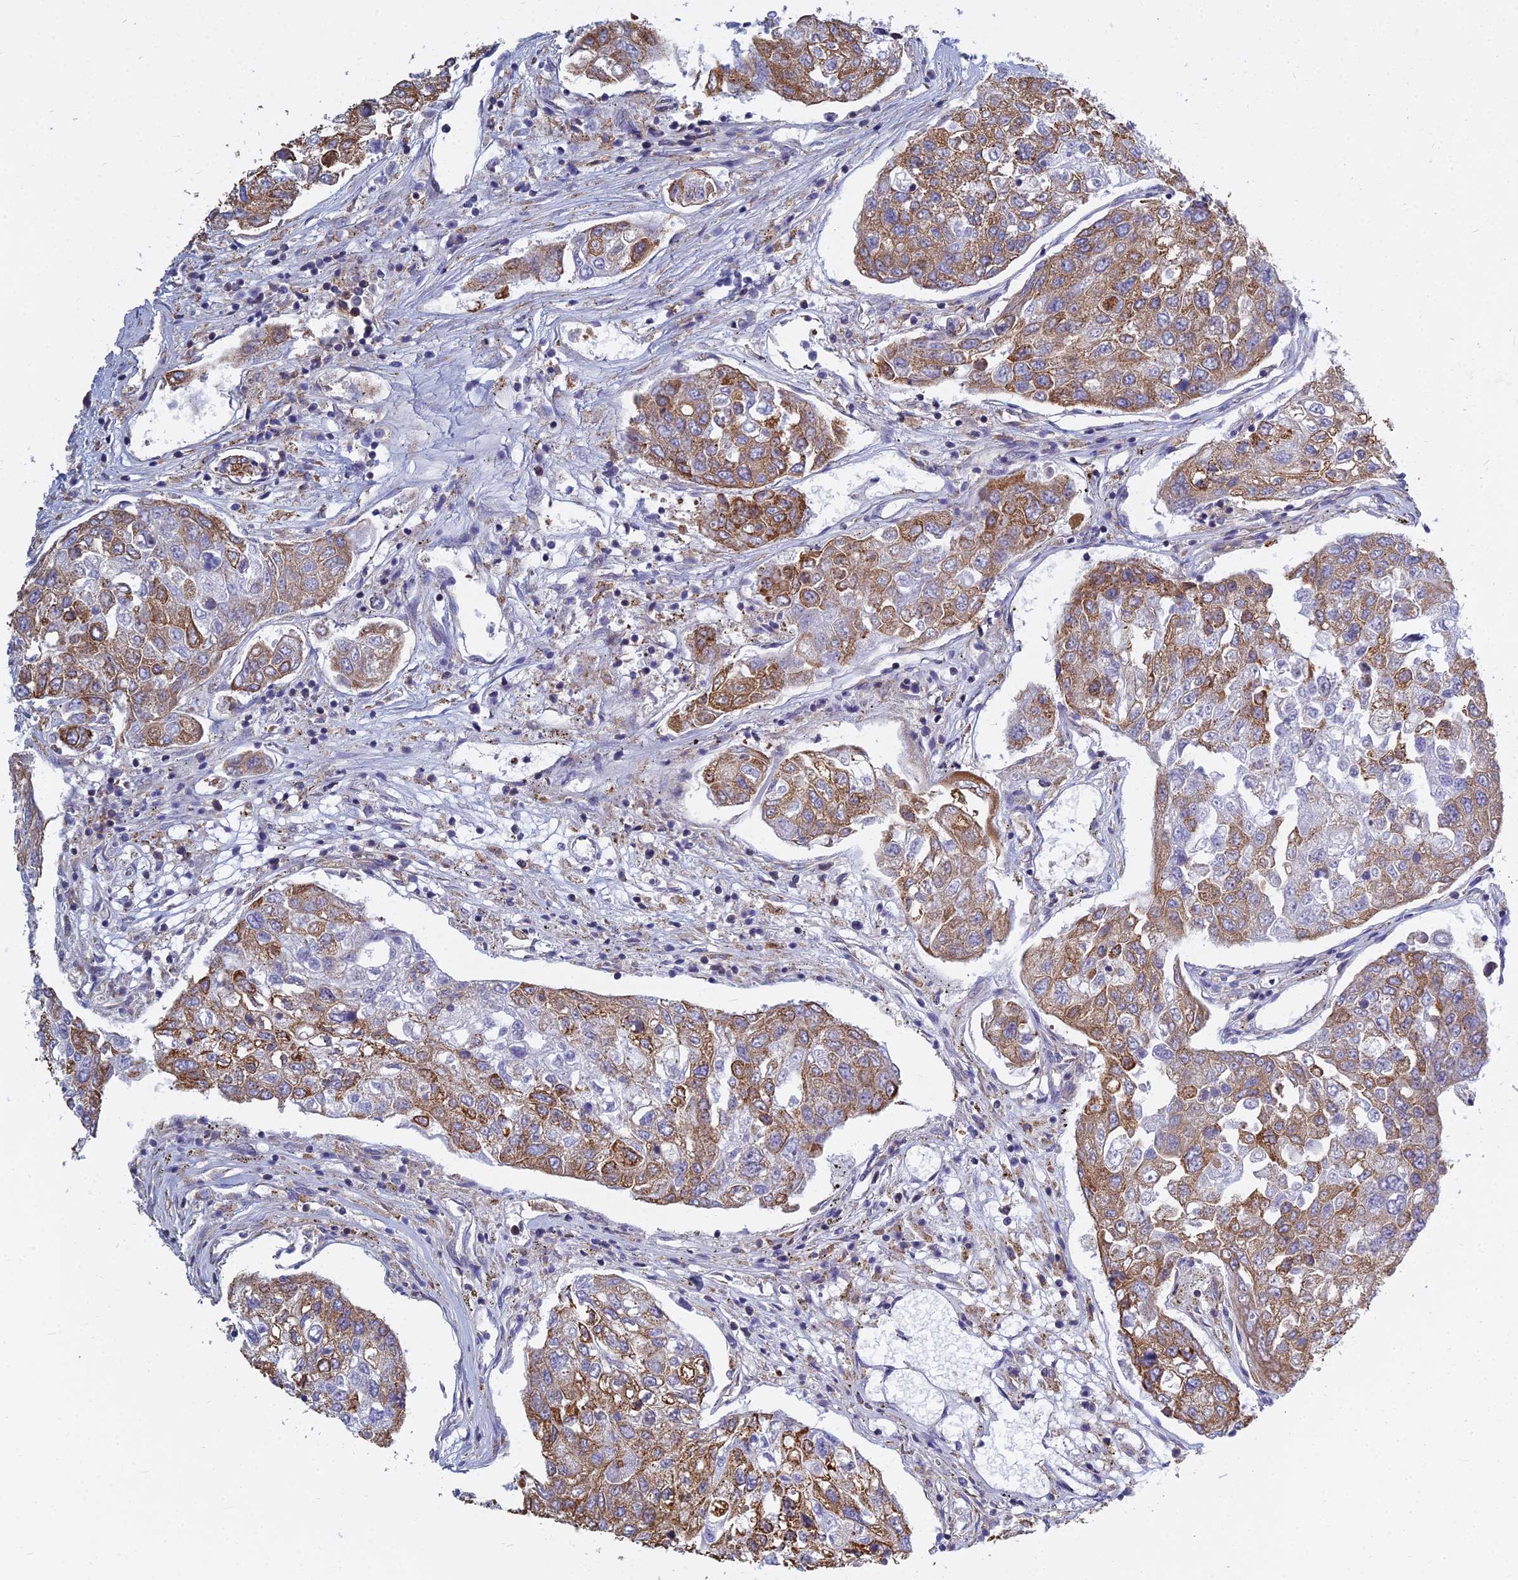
{"staining": {"intensity": "moderate", "quantity": "25%-75%", "location": "cytoplasmic/membranous"}, "tissue": "urothelial cancer", "cell_type": "Tumor cells", "image_type": "cancer", "snomed": [{"axis": "morphology", "description": "Urothelial carcinoma, High grade"}, {"axis": "topography", "description": "Lymph node"}, {"axis": "topography", "description": "Urinary bladder"}], "caption": "Human urothelial cancer stained with a brown dye reveals moderate cytoplasmic/membranous positive expression in approximately 25%-75% of tumor cells.", "gene": "KIAA1143", "patient": {"sex": "male", "age": 51}}